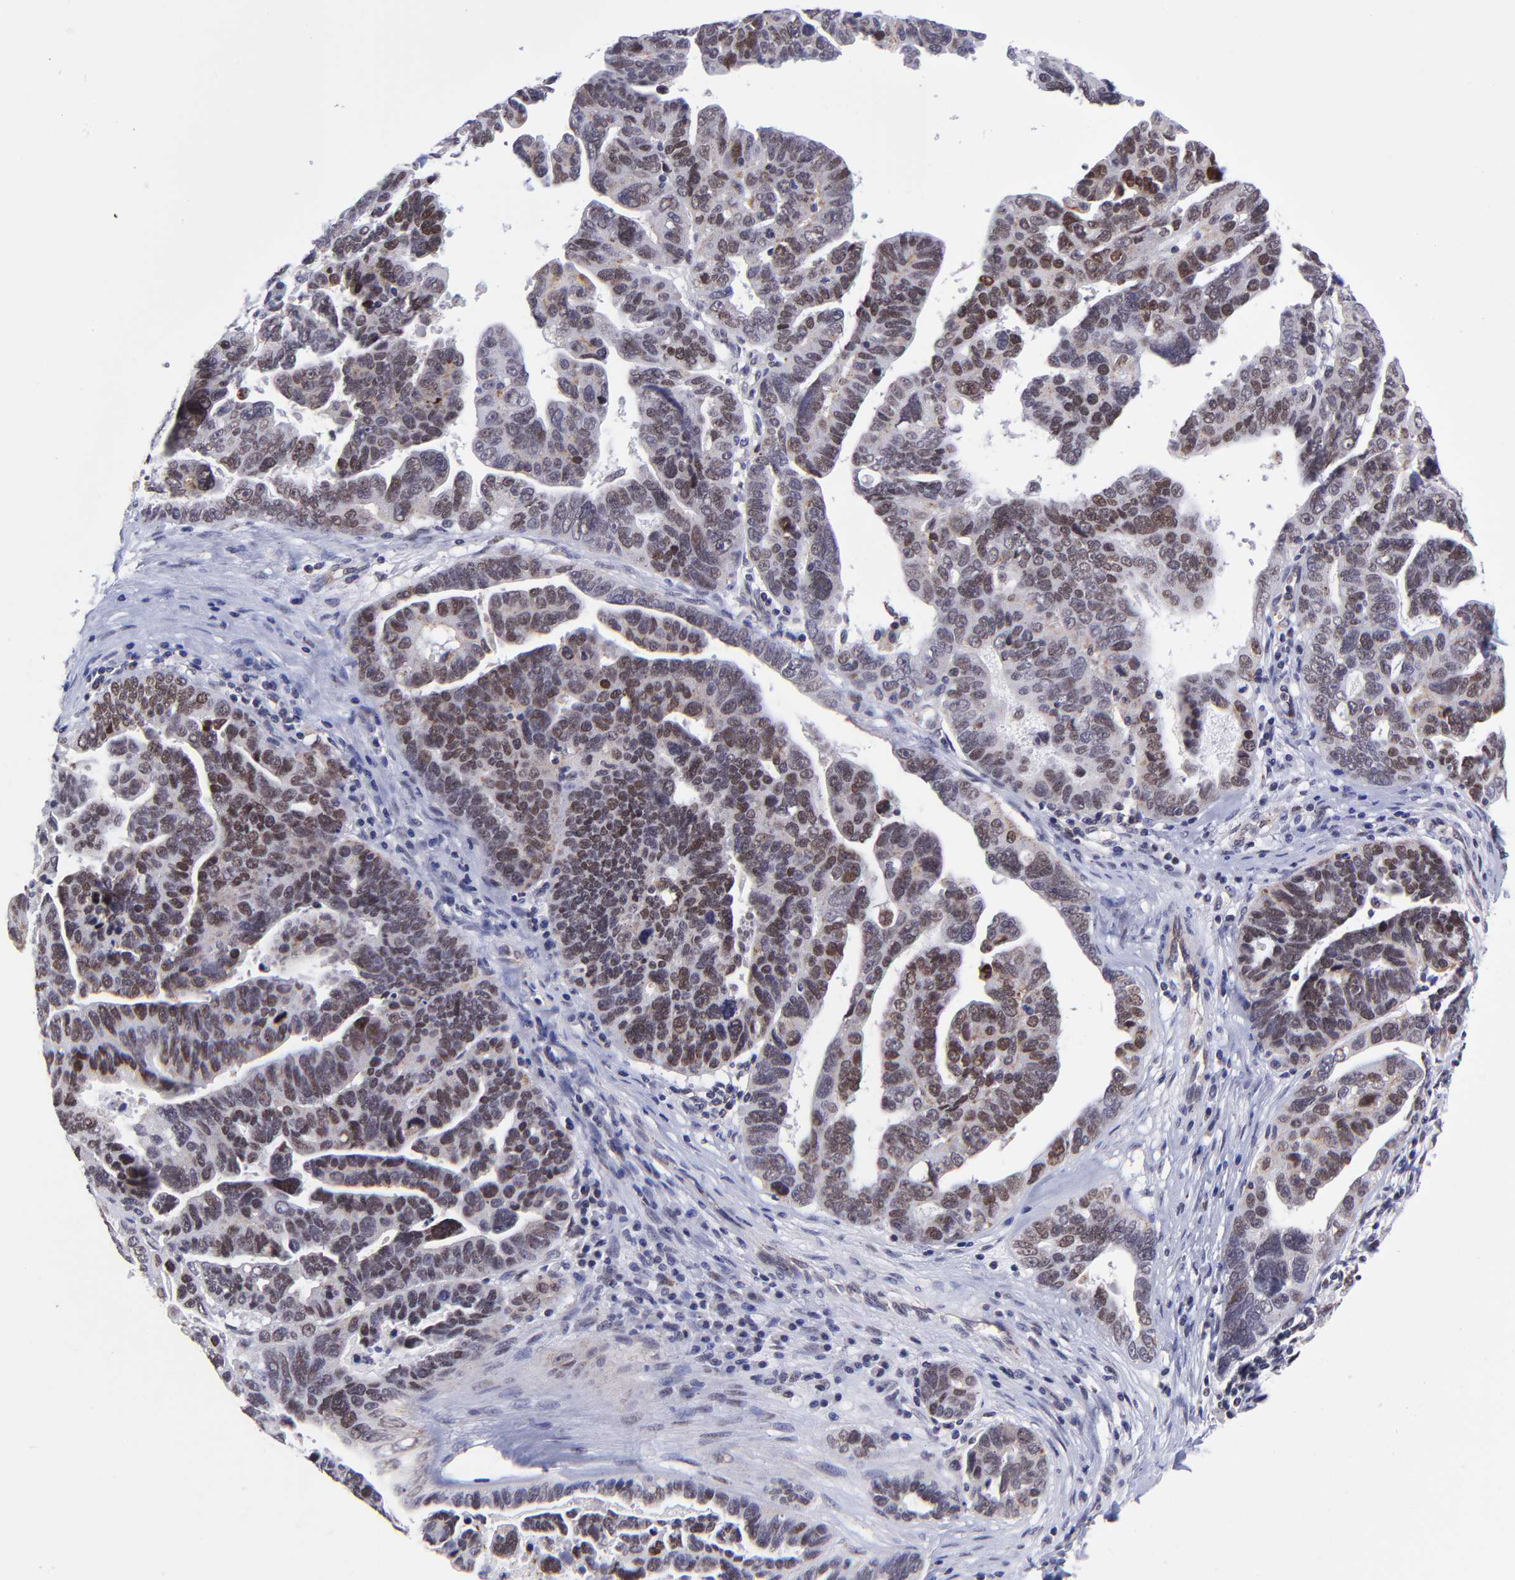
{"staining": {"intensity": "moderate", "quantity": "25%-75%", "location": "nuclear"}, "tissue": "ovarian cancer", "cell_type": "Tumor cells", "image_type": "cancer", "snomed": [{"axis": "morphology", "description": "Carcinoma, endometroid"}, {"axis": "morphology", "description": "Cystadenocarcinoma, serous, NOS"}, {"axis": "topography", "description": "Ovary"}], "caption": "There is medium levels of moderate nuclear expression in tumor cells of serous cystadenocarcinoma (ovarian), as demonstrated by immunohistochemical staining (brown color).", "gene": "SOX6", "patient": {"sex": "female", "age": 45}}